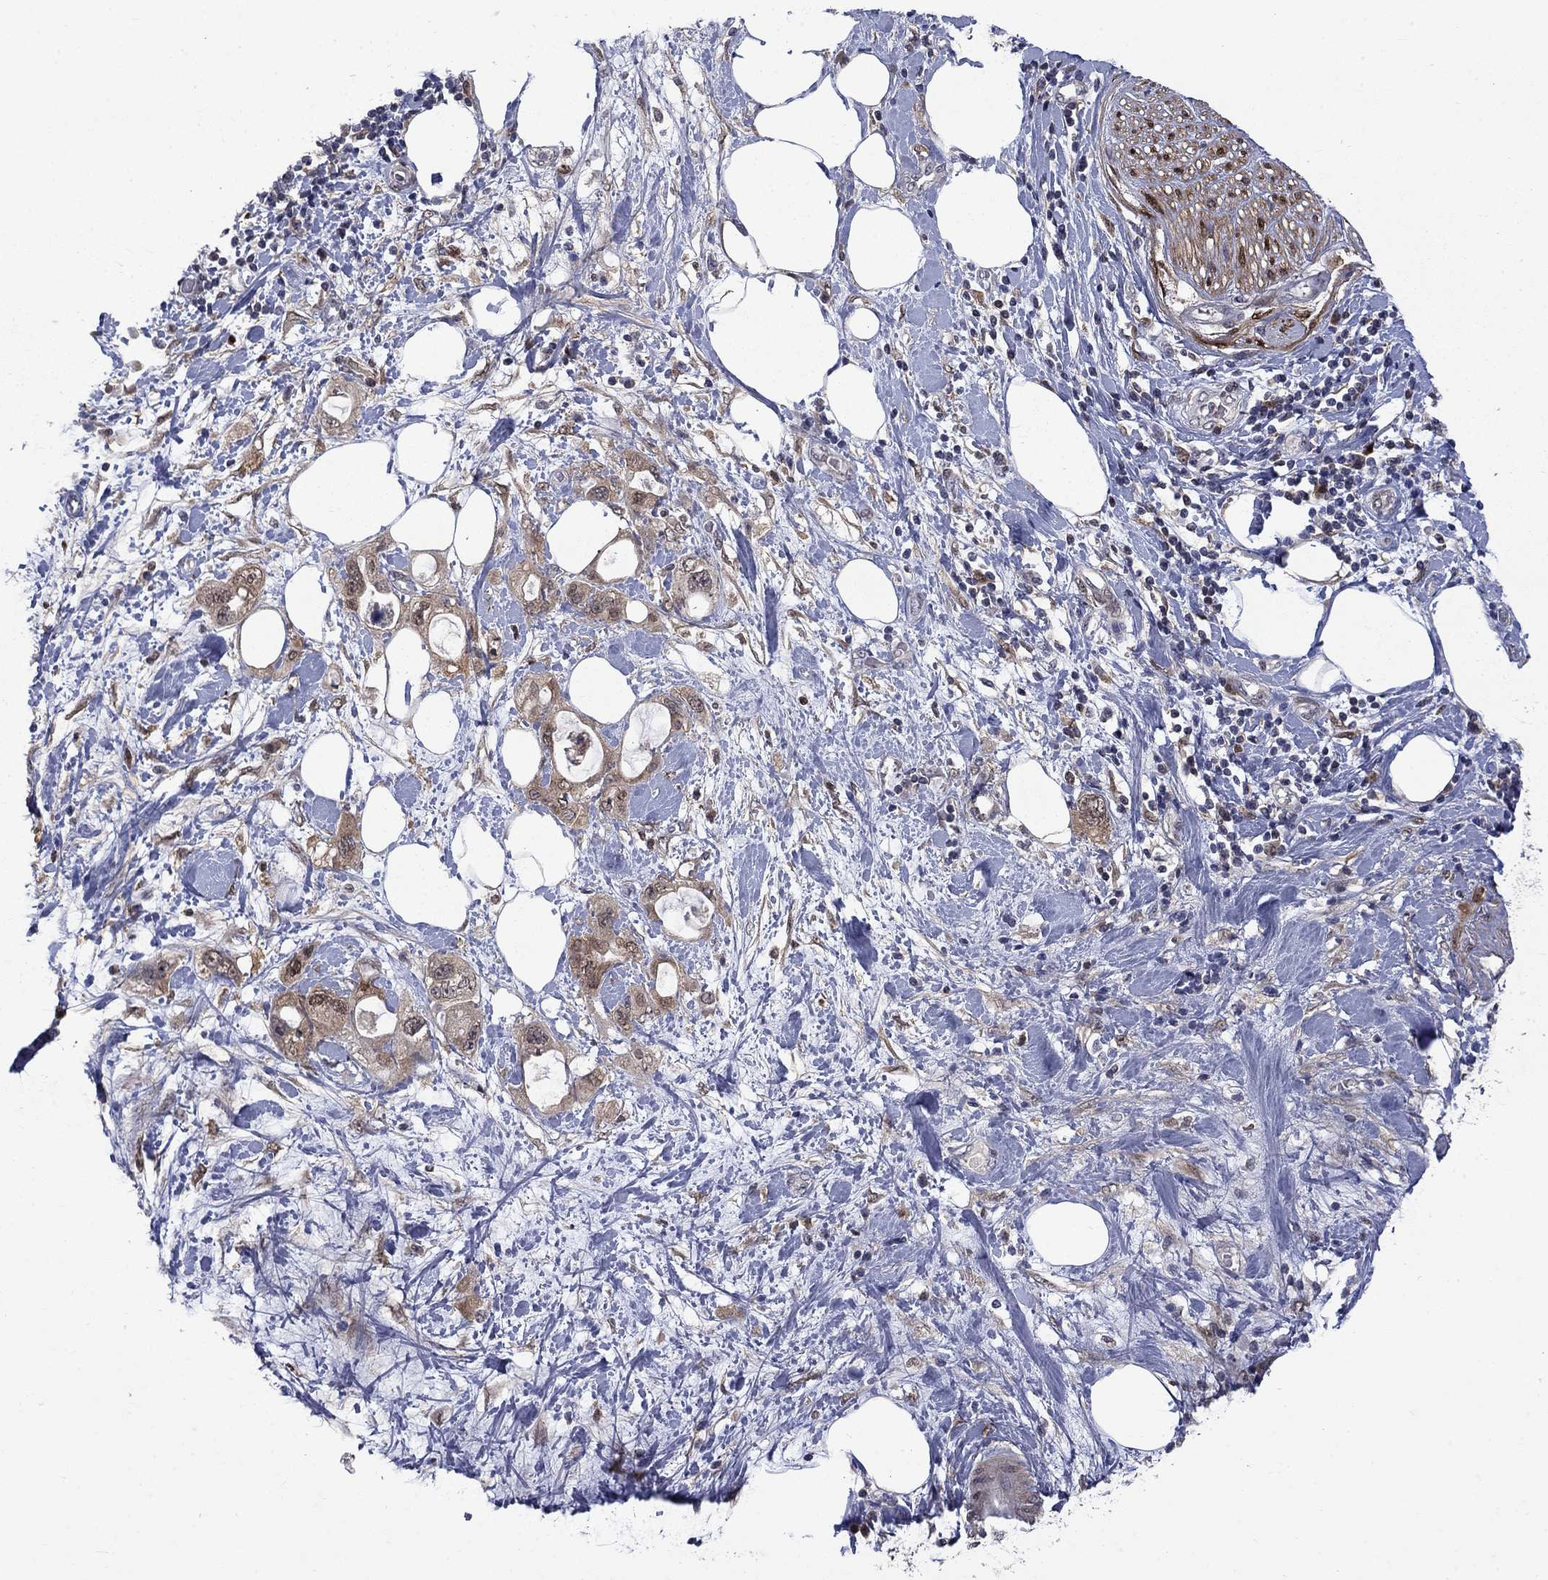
{"staining": {"intensity": "weak", "quantity": ">75%", "location": "cytoplasmic/membranous"}, "tissue": "pancreatic cancer", "cell_type": "Tumor cells", "image_type": "cancer", "snomed": [{"axis": "morphology", "description": "Adenocarcinoma, NOS"}, {"axis": "topography", "description": "Pancreas"}], "caption": "Weak cytoplasmic/membranous expression is identified in about >75% of tumor cells in pancreatic adenocarcinoma.", "gene": "CBR1", "patient": {"sex": "female", "age": 56}}